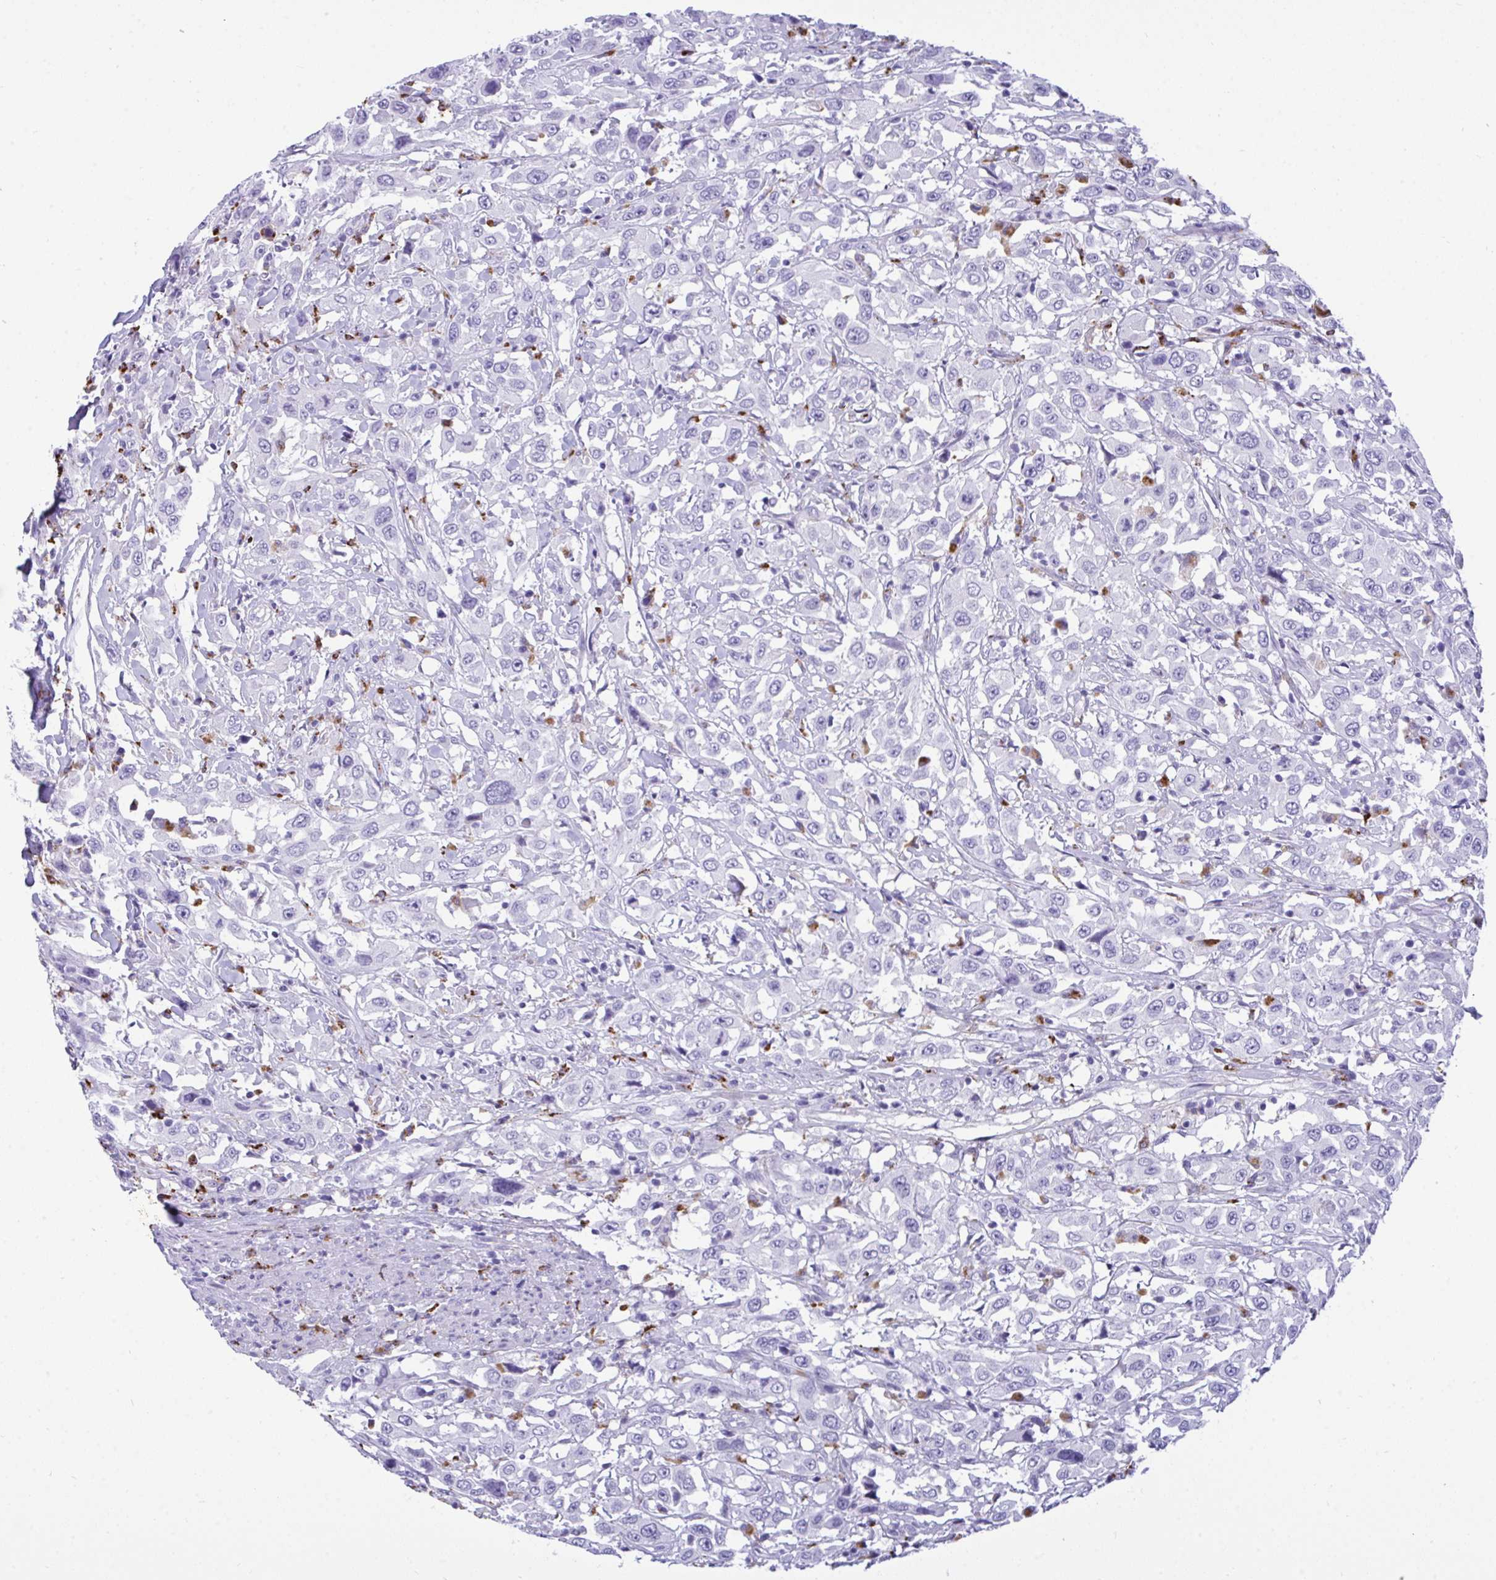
{"staining": {"intensity": "negative", "quantity": "none", "location": "none"}, "tissue": "urothelial cancer", "cell_type": "Tumor cells", "image_type": "cancer", "snomed": [{"axis": "morphology", "description": "Urothelial carcinoma, High grade"}, {"axis": "topography", "description": "Urinary bladder"}], "caption": "DAB immunohistochemical staining of urothelial cancer exhibits no significant expression in tumor cells. (DAB (3,3'-diaminobenzidine) IHC visualized using brightfield microscopy, high magnification).", "gene": "CPVL", "patient": {"sex": "male", "age": 61}}